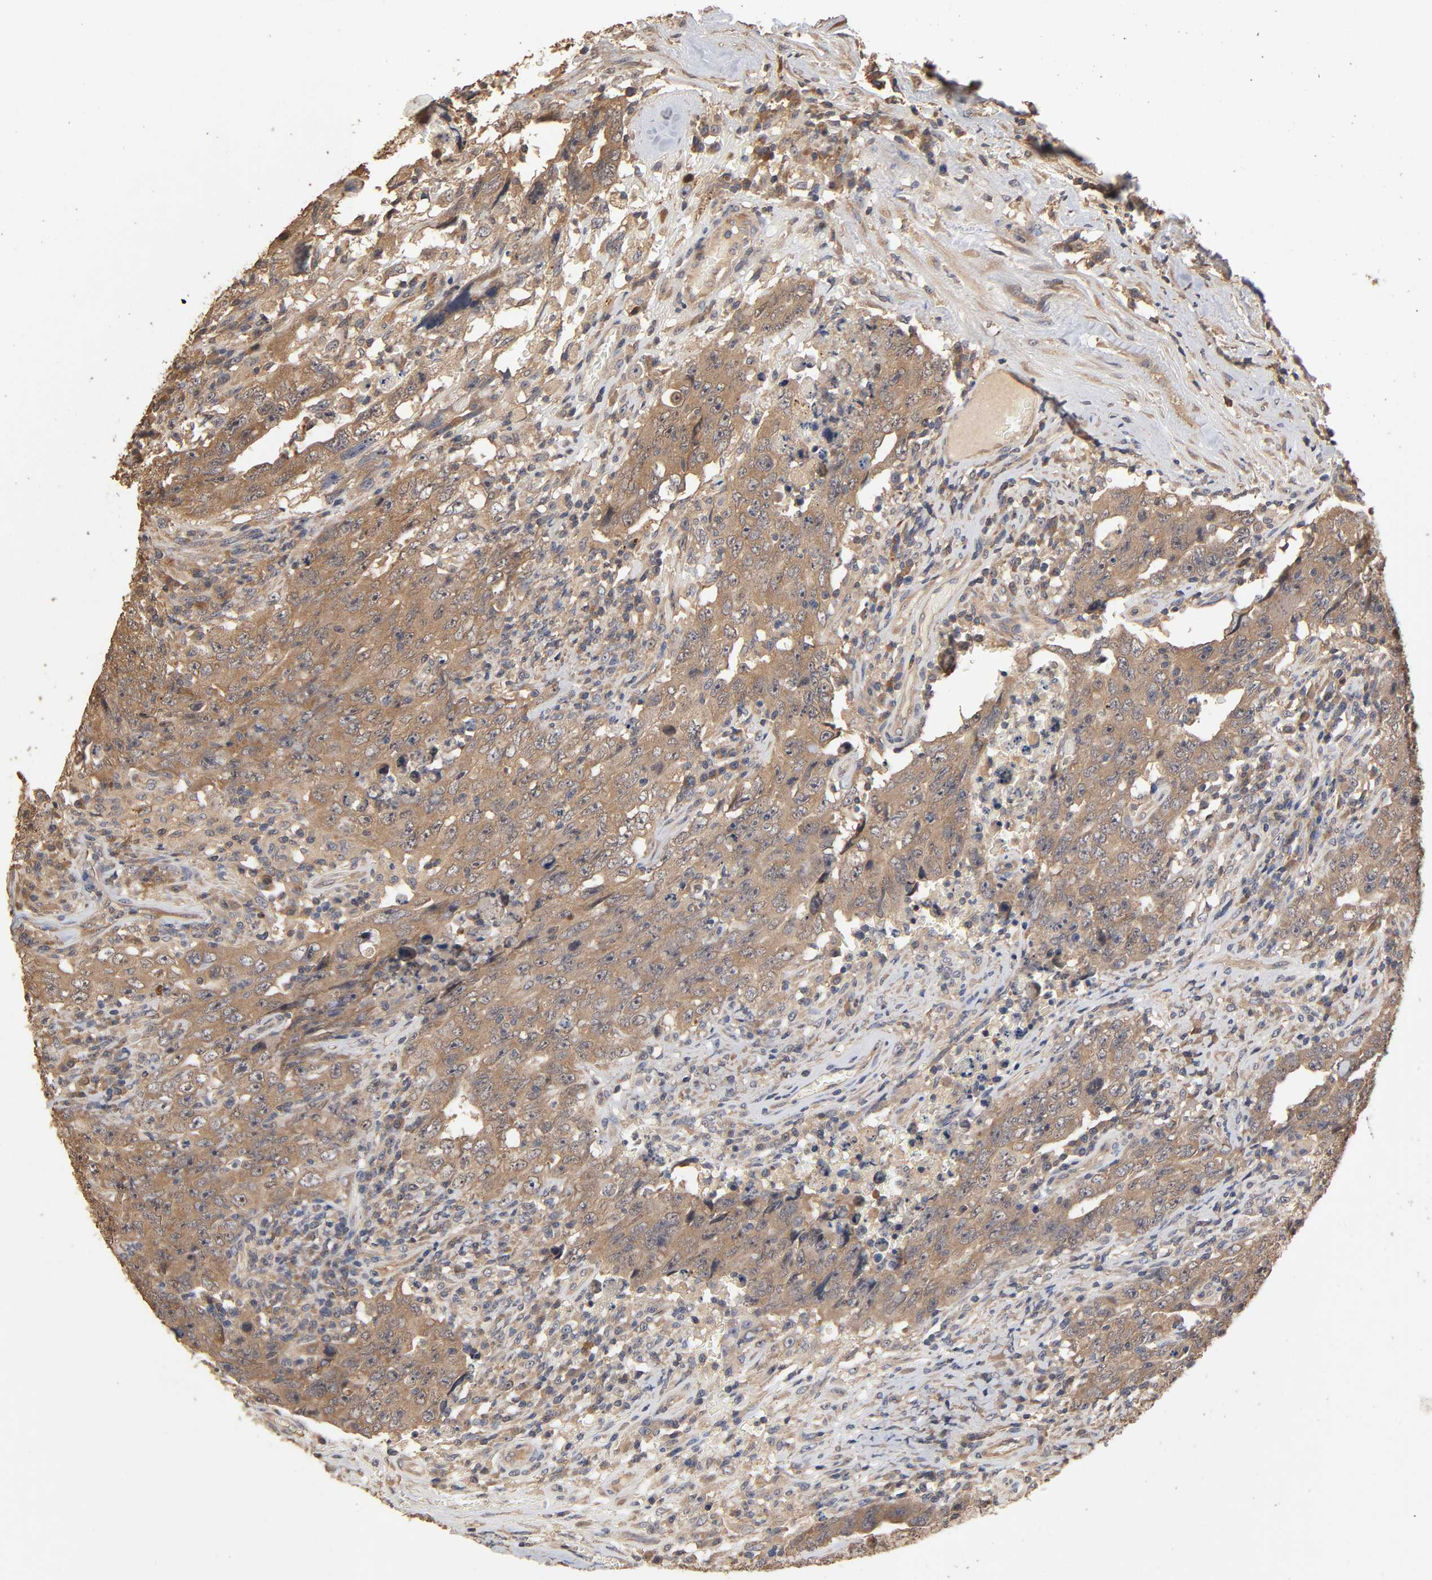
{"staining": {"intensity": "moderate", "quantity": ">75%", "location": "cytoplasmic/membranous"}, "tissue": "testis cancer", "cell_type": "Tumor cells", "image_type": "cancer", "snomed": [{"axis": "morphology", "description": "Carcinoma, Embryonal, NOS"}, {"axis": "topography", "description": "Testis"}], "caption": "Testis cancer (embryonal carcinoma) was stained to show a protein in brown. There is medium levels of moderate cytoplasmic/membranous expression in approximately >75% of tumor cells.", "gene": "ARHGEF7", "patient": {"sex": "male", "age": 26}}